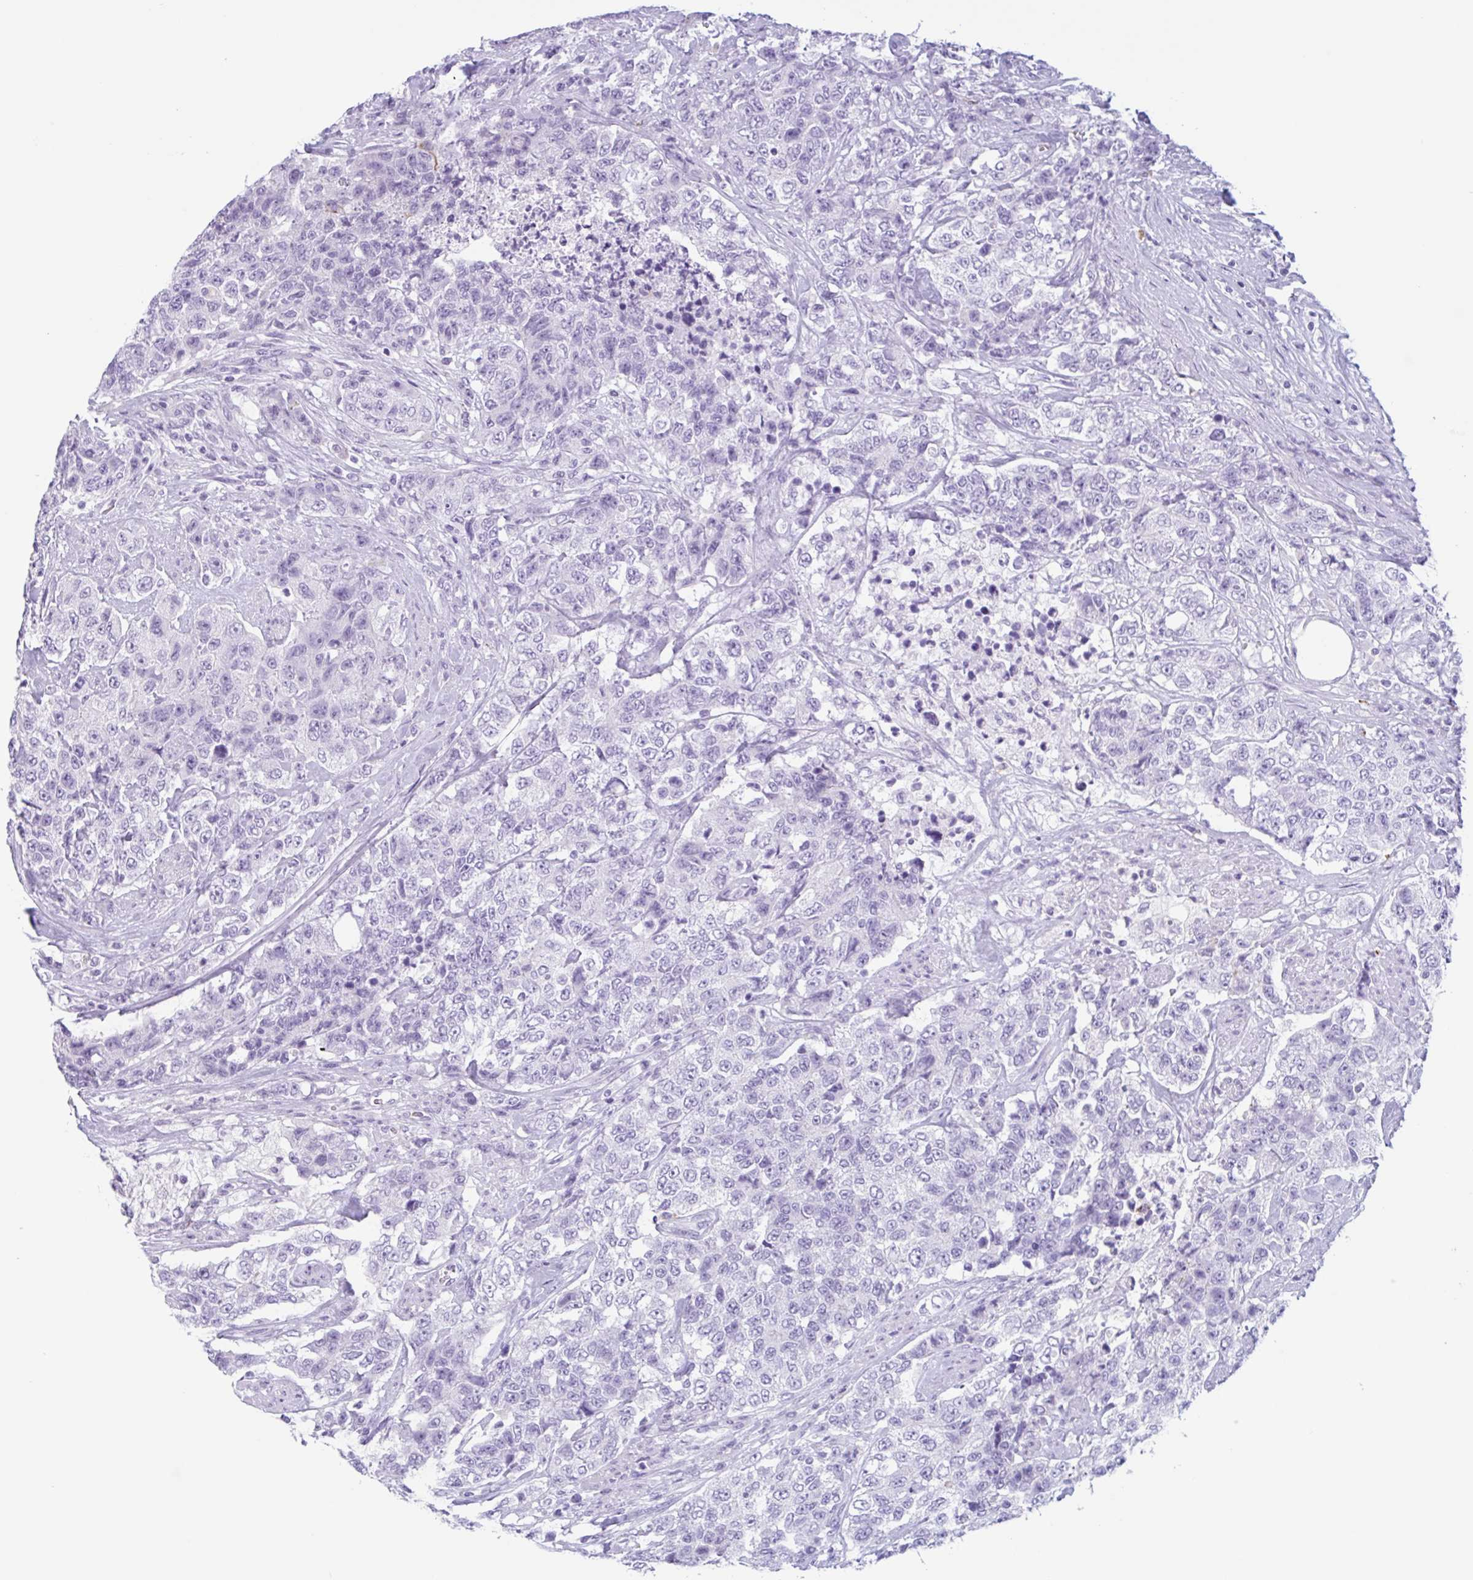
{"staining": {"intensity": "negative", "quantity": "none", "location": "none"}, "tissue": "urothelial cancer", "cell_type": "Tumor cells", "image_type": "cancer", "snomed": [{"axis": "morphology", "description": "Urothelial carcinoma, High grade"}, {"axis": "topography", "description": "Urinary bladder"}], "caption": "A high-resolution image shows immunohistochemistry (IHC) staining of urothelial cancer, which demonstrates no significant positivity in tumor cells.", "gene": "DTWD2", "patient": {"sex": "female", "age": 78}}